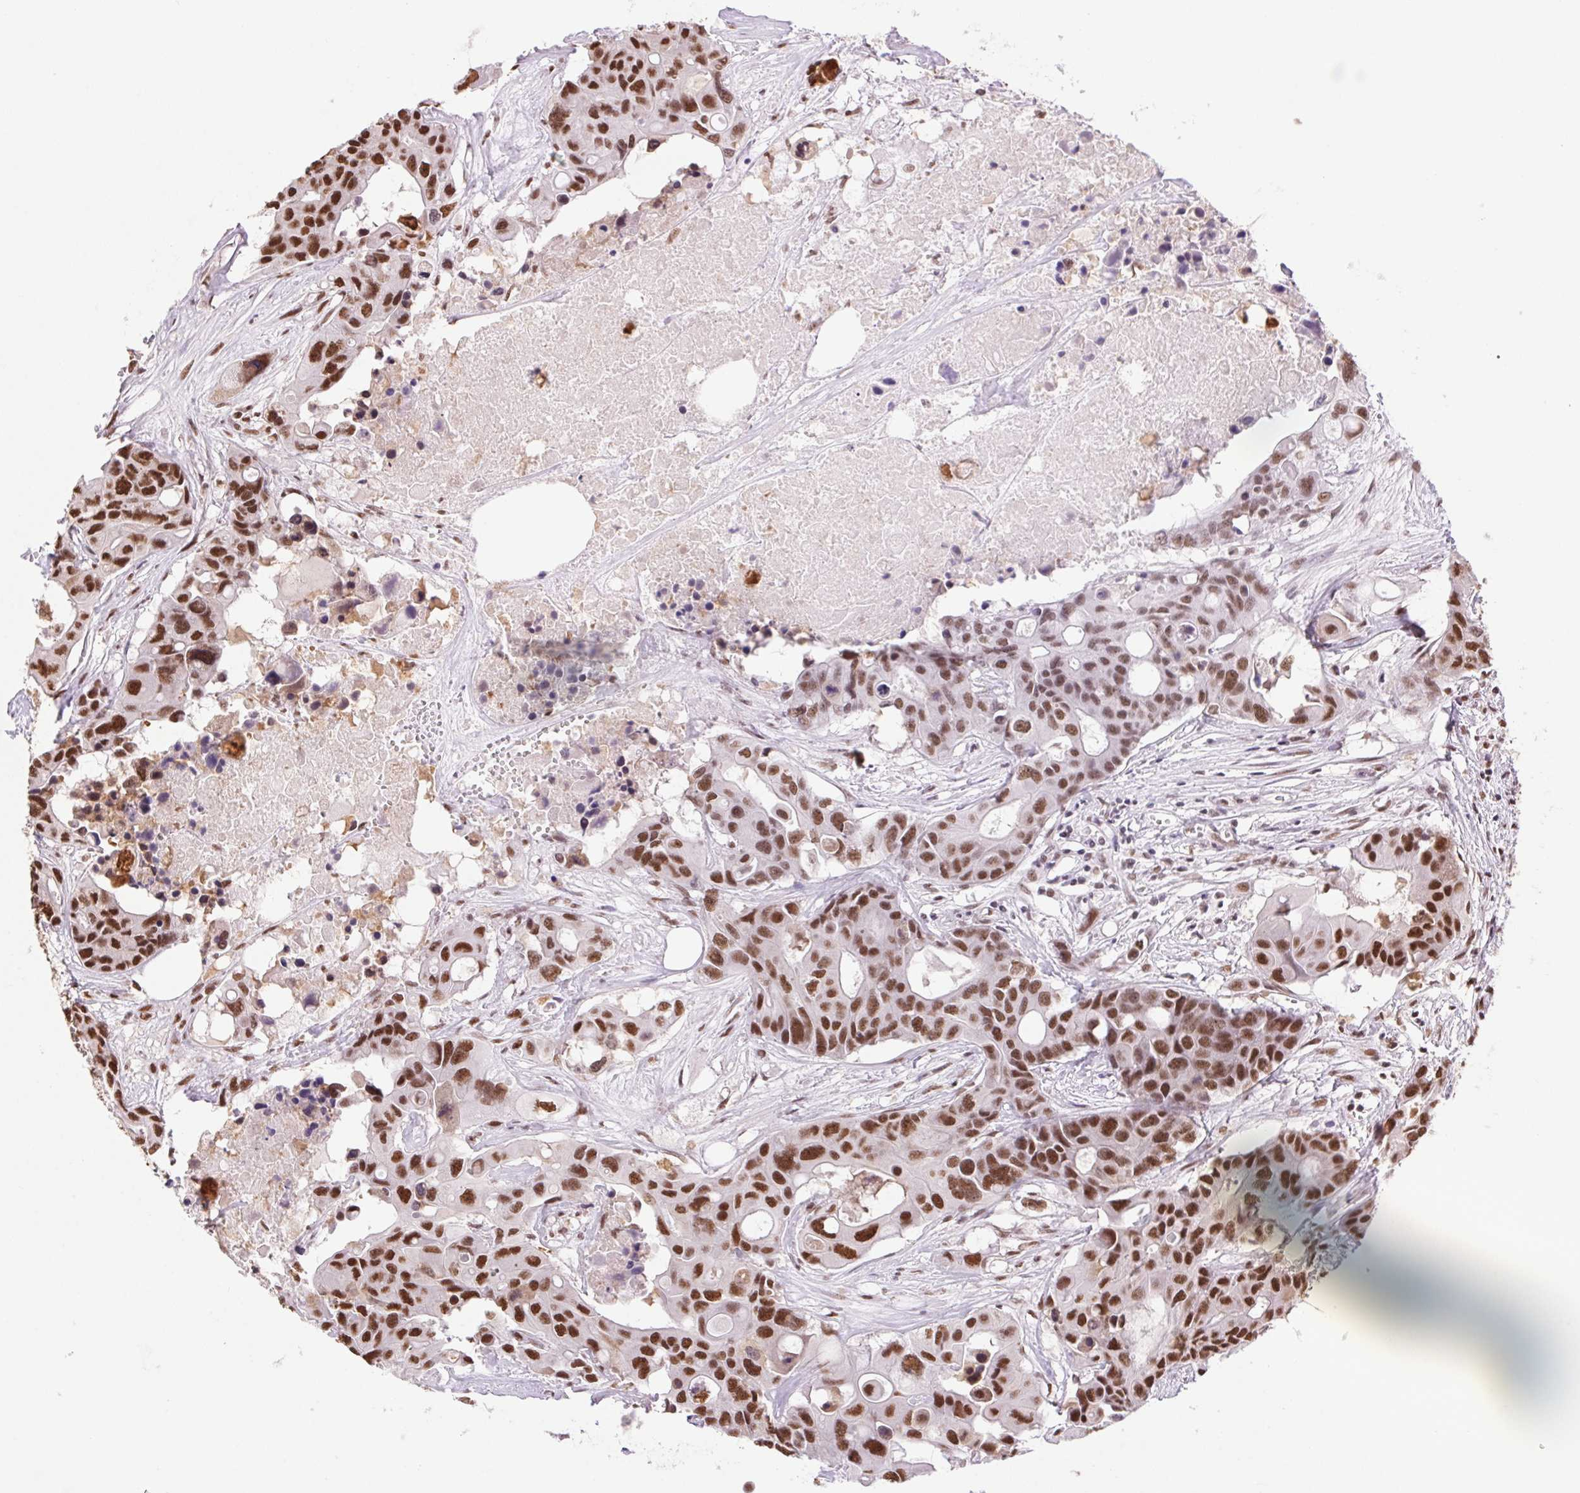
{"staining": {"intensity": "moderate", "quantity": ">75%", "location": "nuclear"}, "tissue": "colorectal cancer", "cell_type": "Tumor cells", "image_type": "cancer", "snomed": [{"axis": "morphology", "description": "Adenocarcinoma, NOS"}, {"axis": "topography", "description": "Colon"}], "caption": "Colorectal adenocarcinoma stained with a protein marker shows moderate staining in tumor cells.", "gene": "ZNF207", "patient": {"sex": "male", "age": 77}}